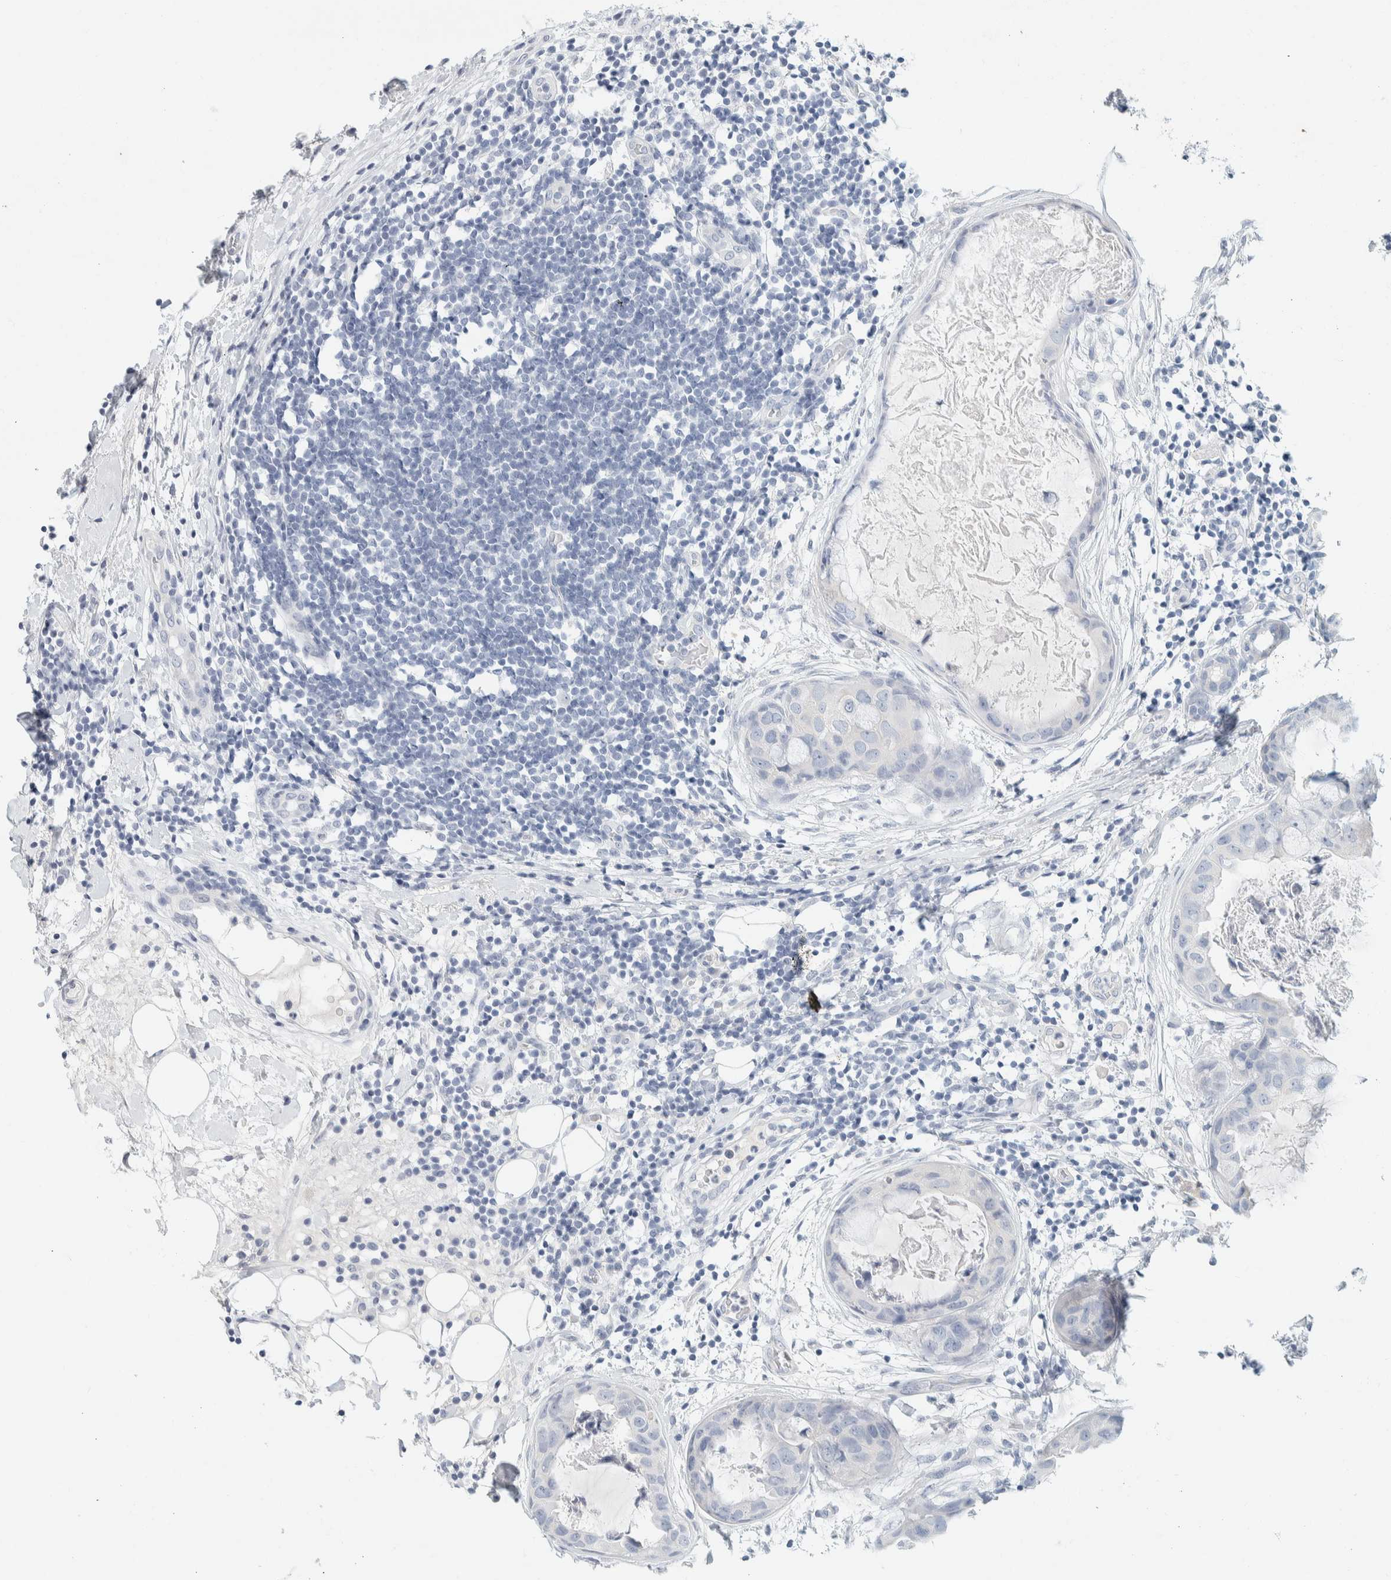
{"staining": {"intensity": "negative", "quantity": "none", "location": "none"}, "tissue": "breast cancer", "cell_type": "Tumor cells", "image_type": "cancer", "snomed": [{"axis": "morphology", "description": "Duct carcinoma"}, {"axis": "topography", "description": "Breast"}], "caption": "DAB (3,3'-diaminobenzidine) immunohistochemical staining of intraductal carcinoma (breast) exhibits no significant positivity in tumor cells. (Stains: DAB (3,3'-diaminobenzidine) immunohistochemistry (IHC) with hematoxylin counter stain, Microscopy: brightfield microscopy at high magnification).", "gene": "ALOX12B", "patient": {"sex": "female", "age": 40}}